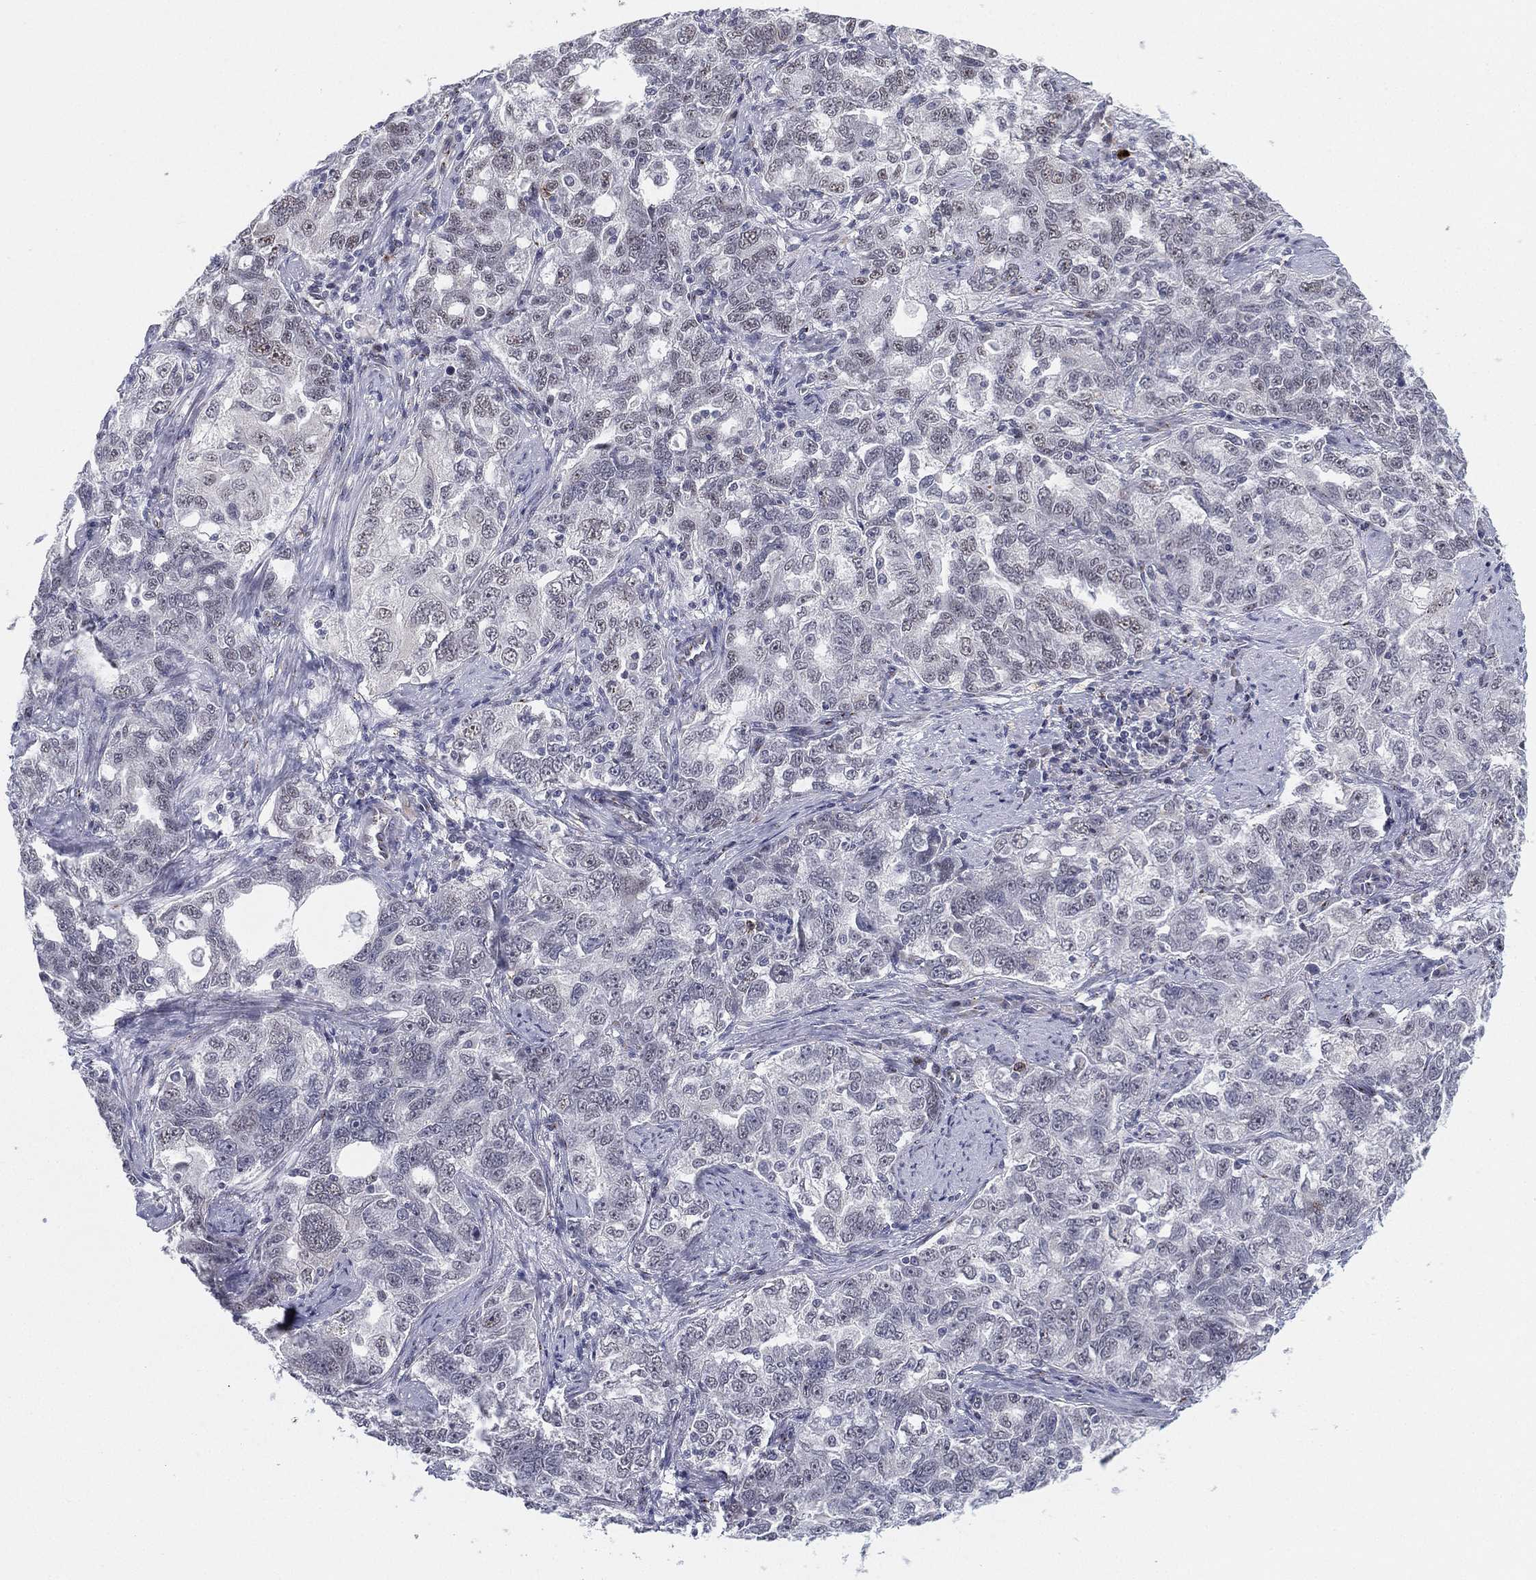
{"staining": {"intensity": "negative", "quantity": "none", "location": "none"}, "tissue": "ovarian cancer", "cell_type": "Tumor cells", "image_type": "cancer", "snomed": [{"axis": "morphology", "description": "Cystadenocarcinoma, serous, NOS"}, {"axis": "topography", "description": "Ovary"}], "caption": "This is an IHC photomicrograph of ovarian cancer (serous cystadenocarcinoma). There is no expression in tumor cells.", "gene": "CD177", "patient": {"sex": "female", "age": 51}}